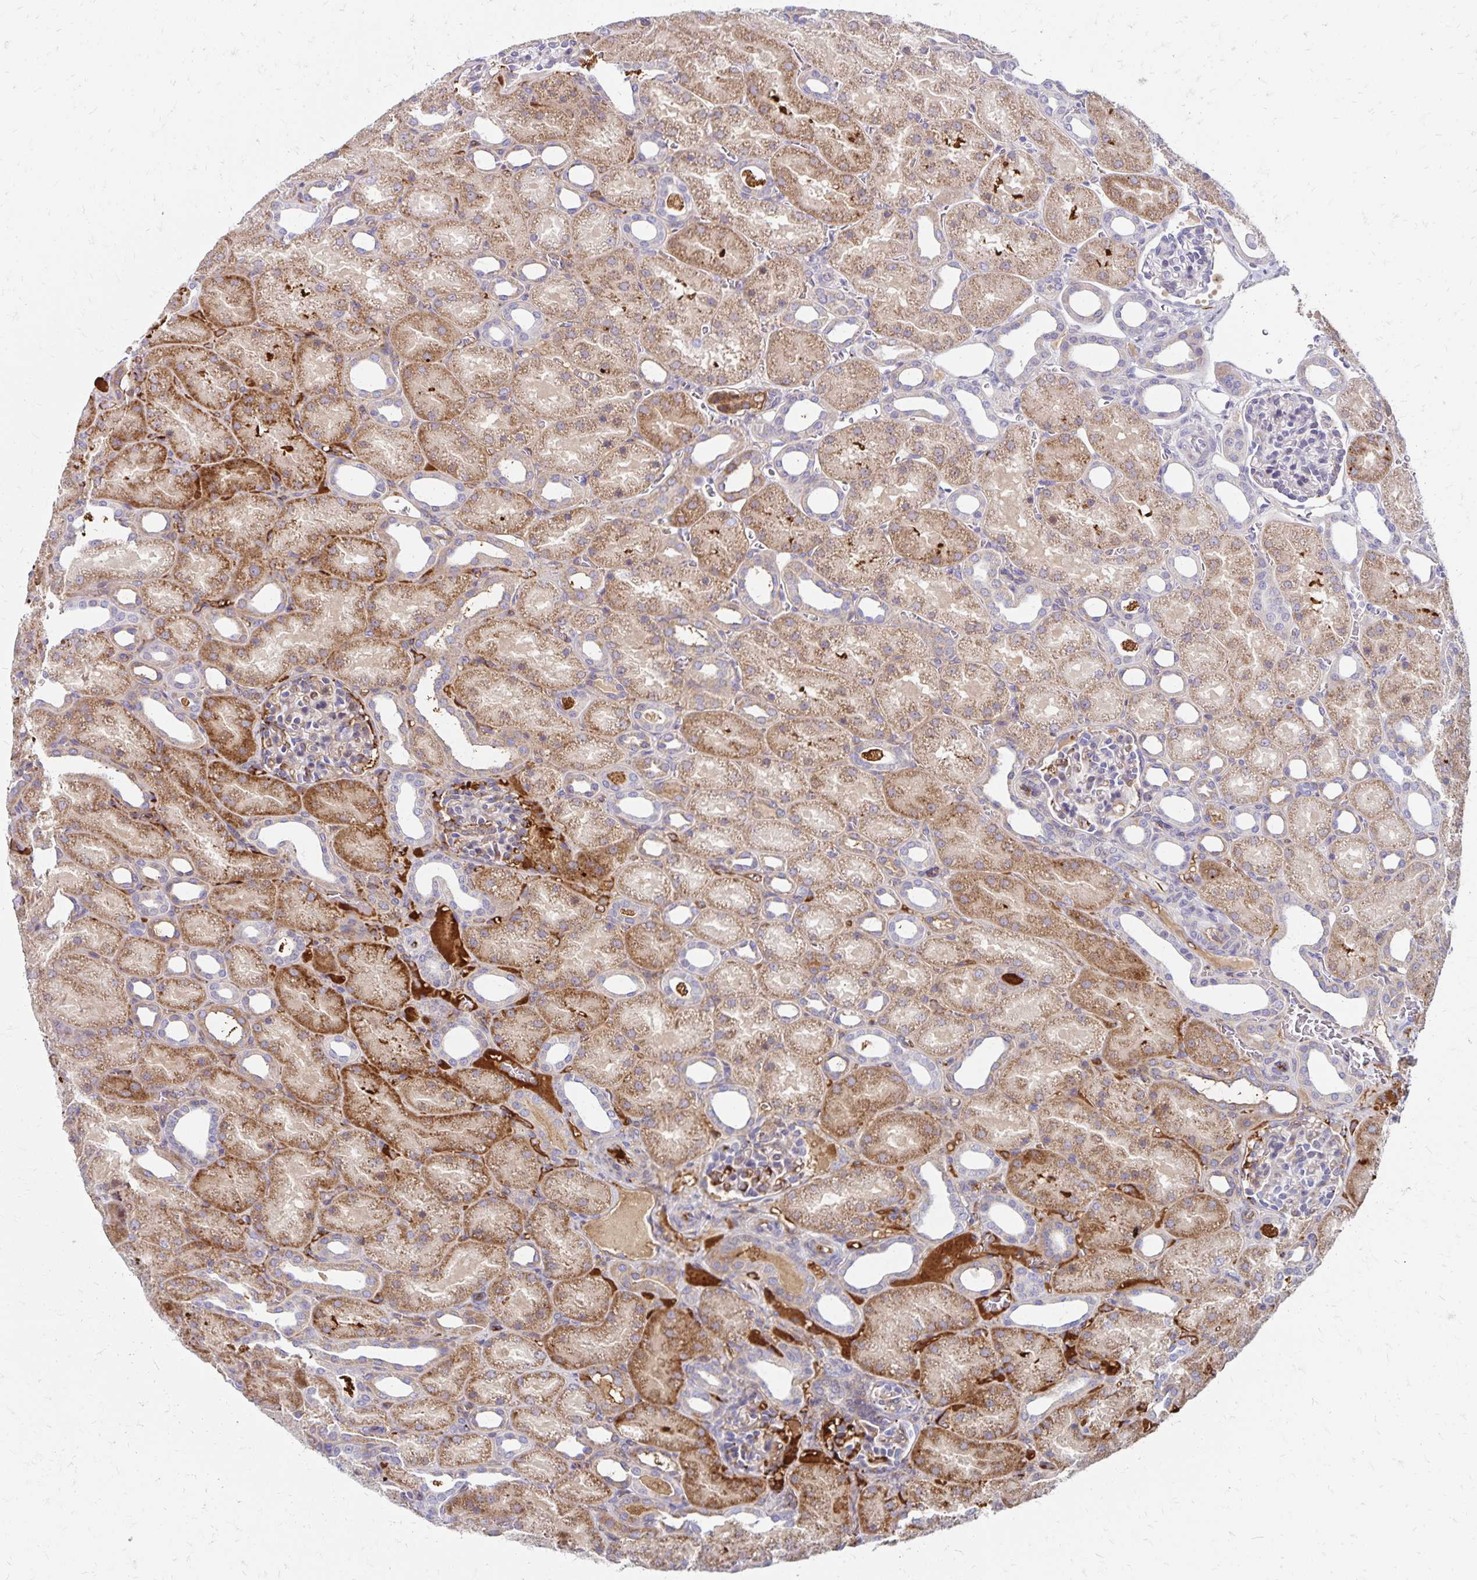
{"staining": {"intensity": "moderate", "quantity": "<25%", "location": "cytoplasmic/membranous"}, "tissue": "kidney", "cell_type": "Cells in glomeruli", "image_type": "normal", "snomed": [{"axis": "morphology", "description": "Normal tissue, NOS"}, {"axis": "topography", "description": "Kidney"}], "caption": "DAB (3,3'-diaminobenzidine) immunohistochemical staining of benign kidney shows moderate cytoplasmic/membranous protein staining in about <25% of cells in glomeruli.", "gene": "NECAP1", "patient": {"sex": "male", "age": 2}}